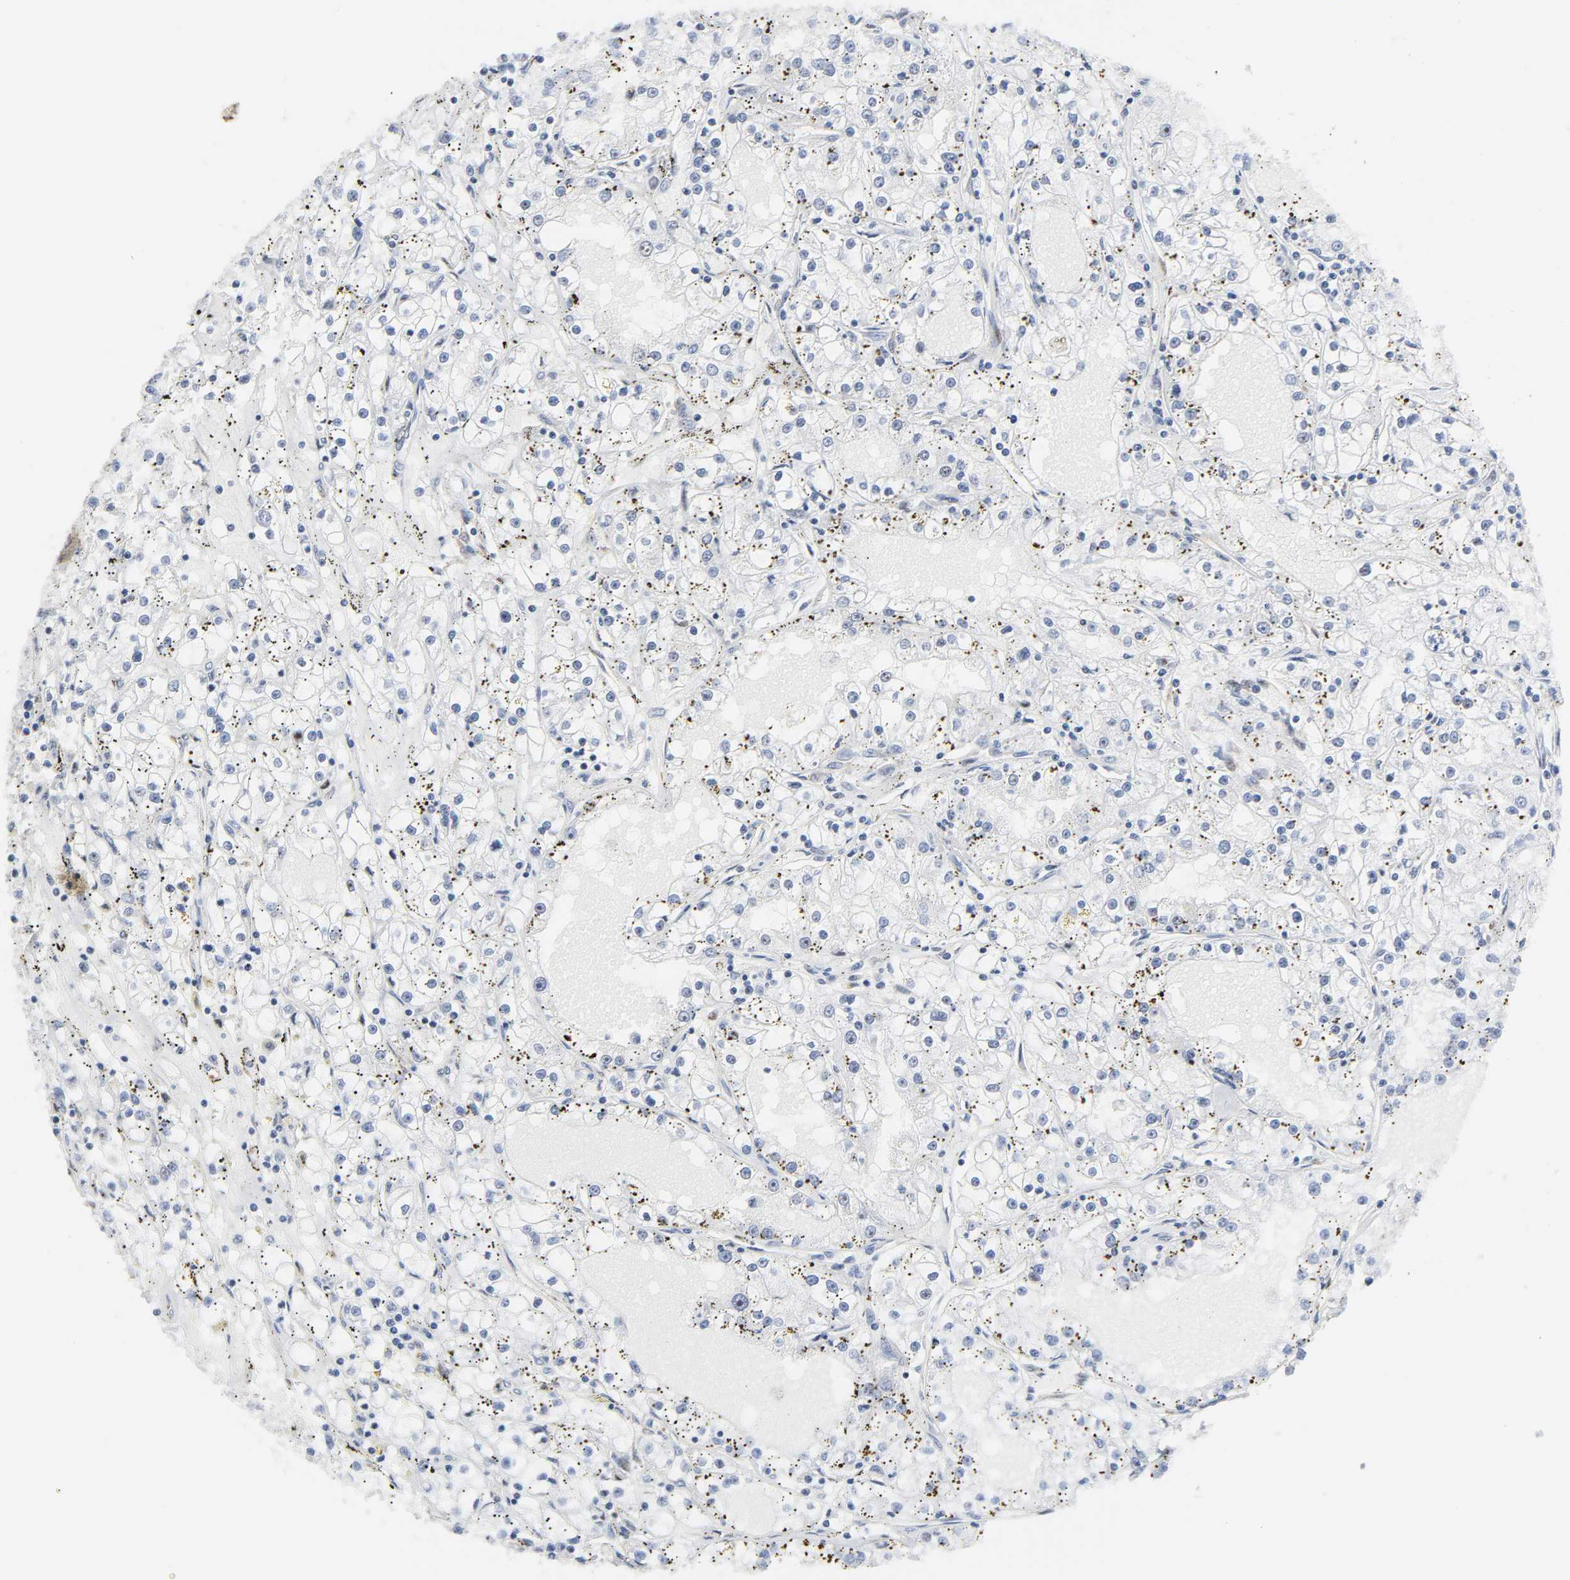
{"staining": {"intensity": "negative", "quantity": "none", "location": "none"}, "tissue": "renal cancer", "cell_type": "Tumor cells", "image_type": "cancer", "snomed": [{"axis": "morphology", "description": "Adenocarcinoma, NOS"}, {"axis": "topography", "description": "Kidney"}], "caption": "DAB immunohistochemical staining of human renal adenocarcinoma displays no significant positivity in tumor cells.", "gene": "DOCK1", "patient": {"sex": "male", "age": 56}}